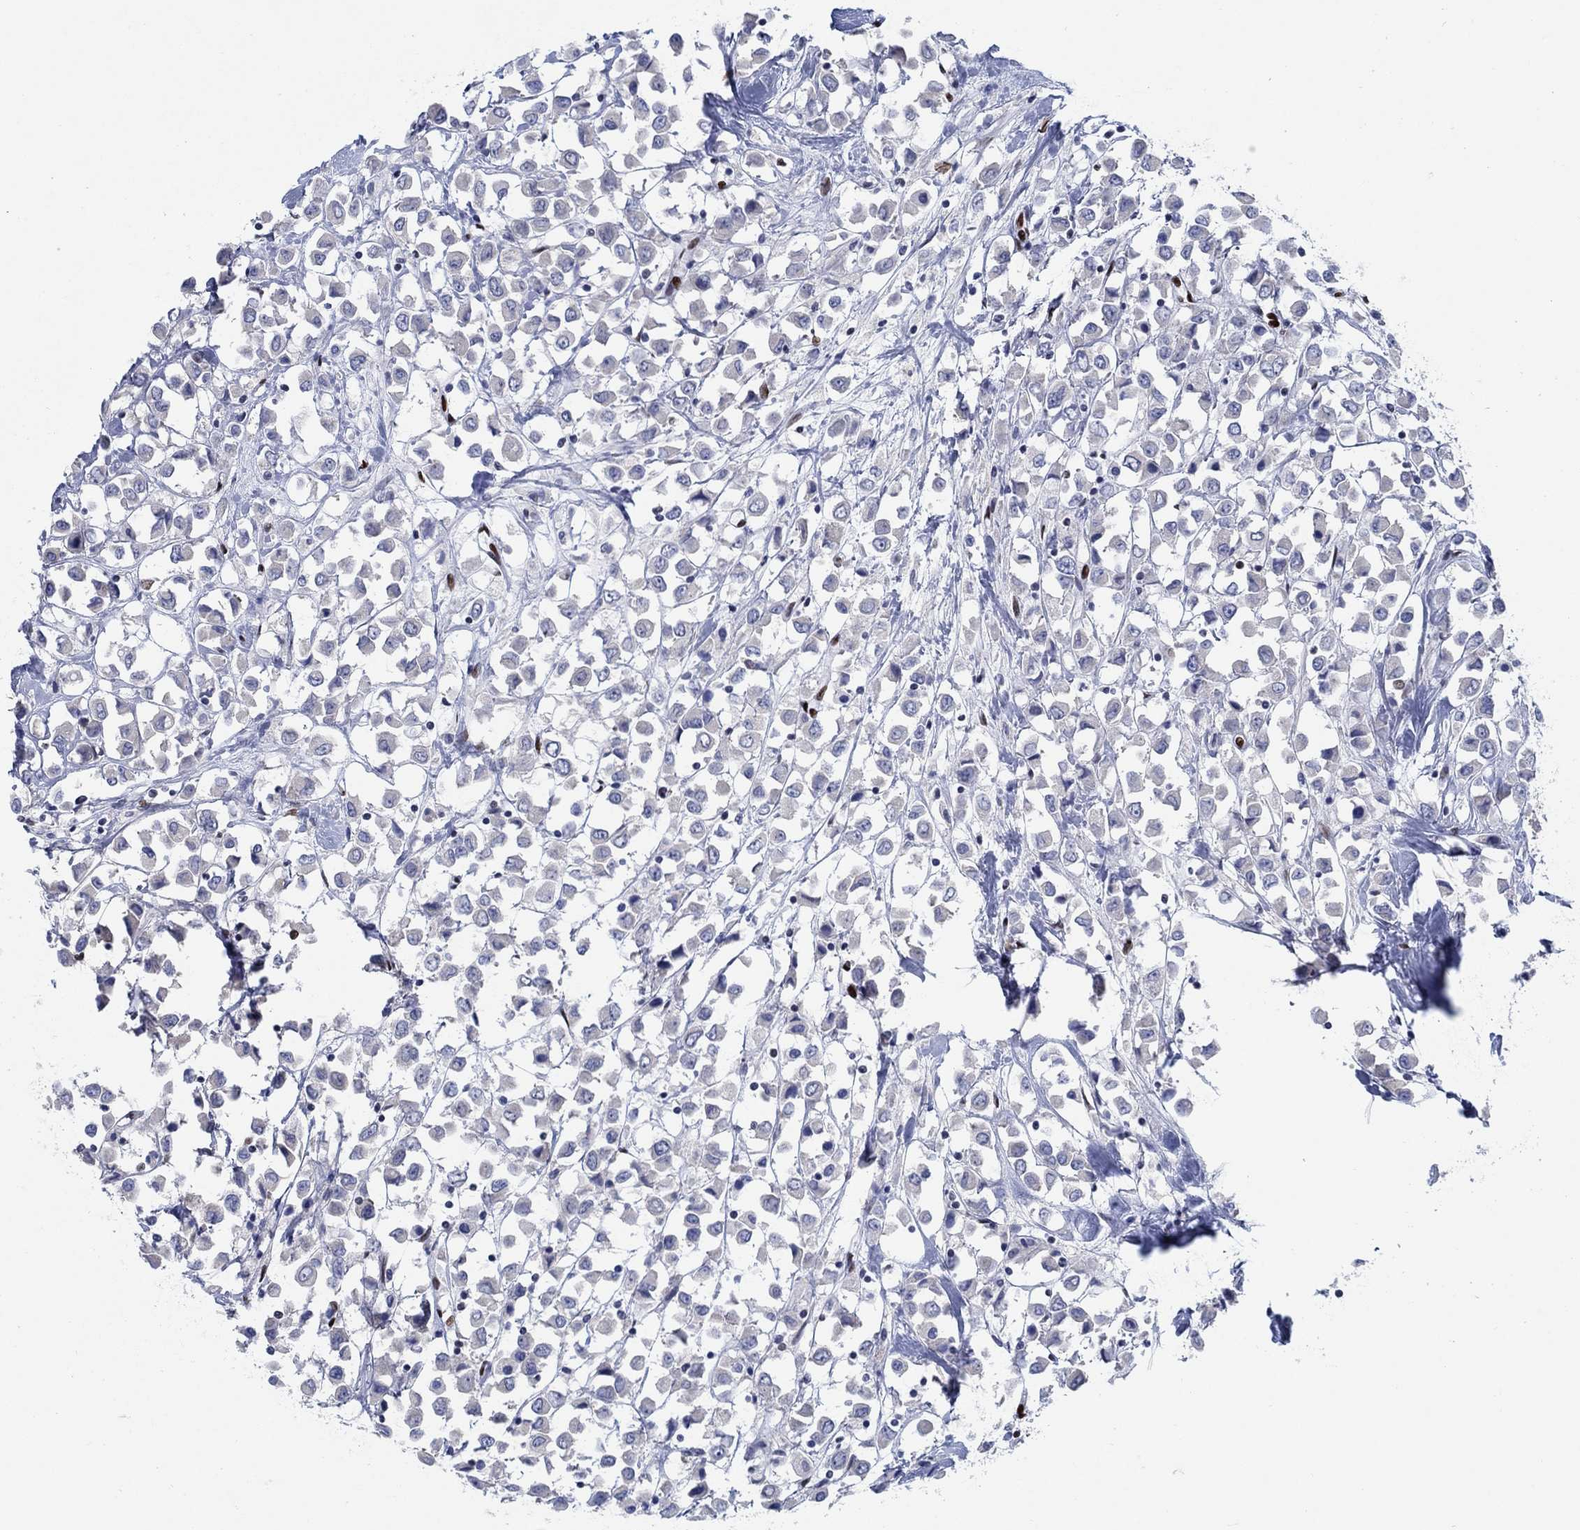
{"staining": {"intensity": "negative", "quantity": "none", "location": "none"}, "tissue": "breast cancer", "cell_type": "Tumor cells", "image_type": "cancer", "snomed": [{"axis": "morphology", "description": "Duct carcinoma"}, {"axis": "topography", "description": "Breast"}], "caption": "Immunohistochemistry (IHC) of human breast cancer (invasive ductal carcinoma) shows no staining in tumor cells.", "gene": "ZEB1", "patient": {"sex": "female", "age": 61}}